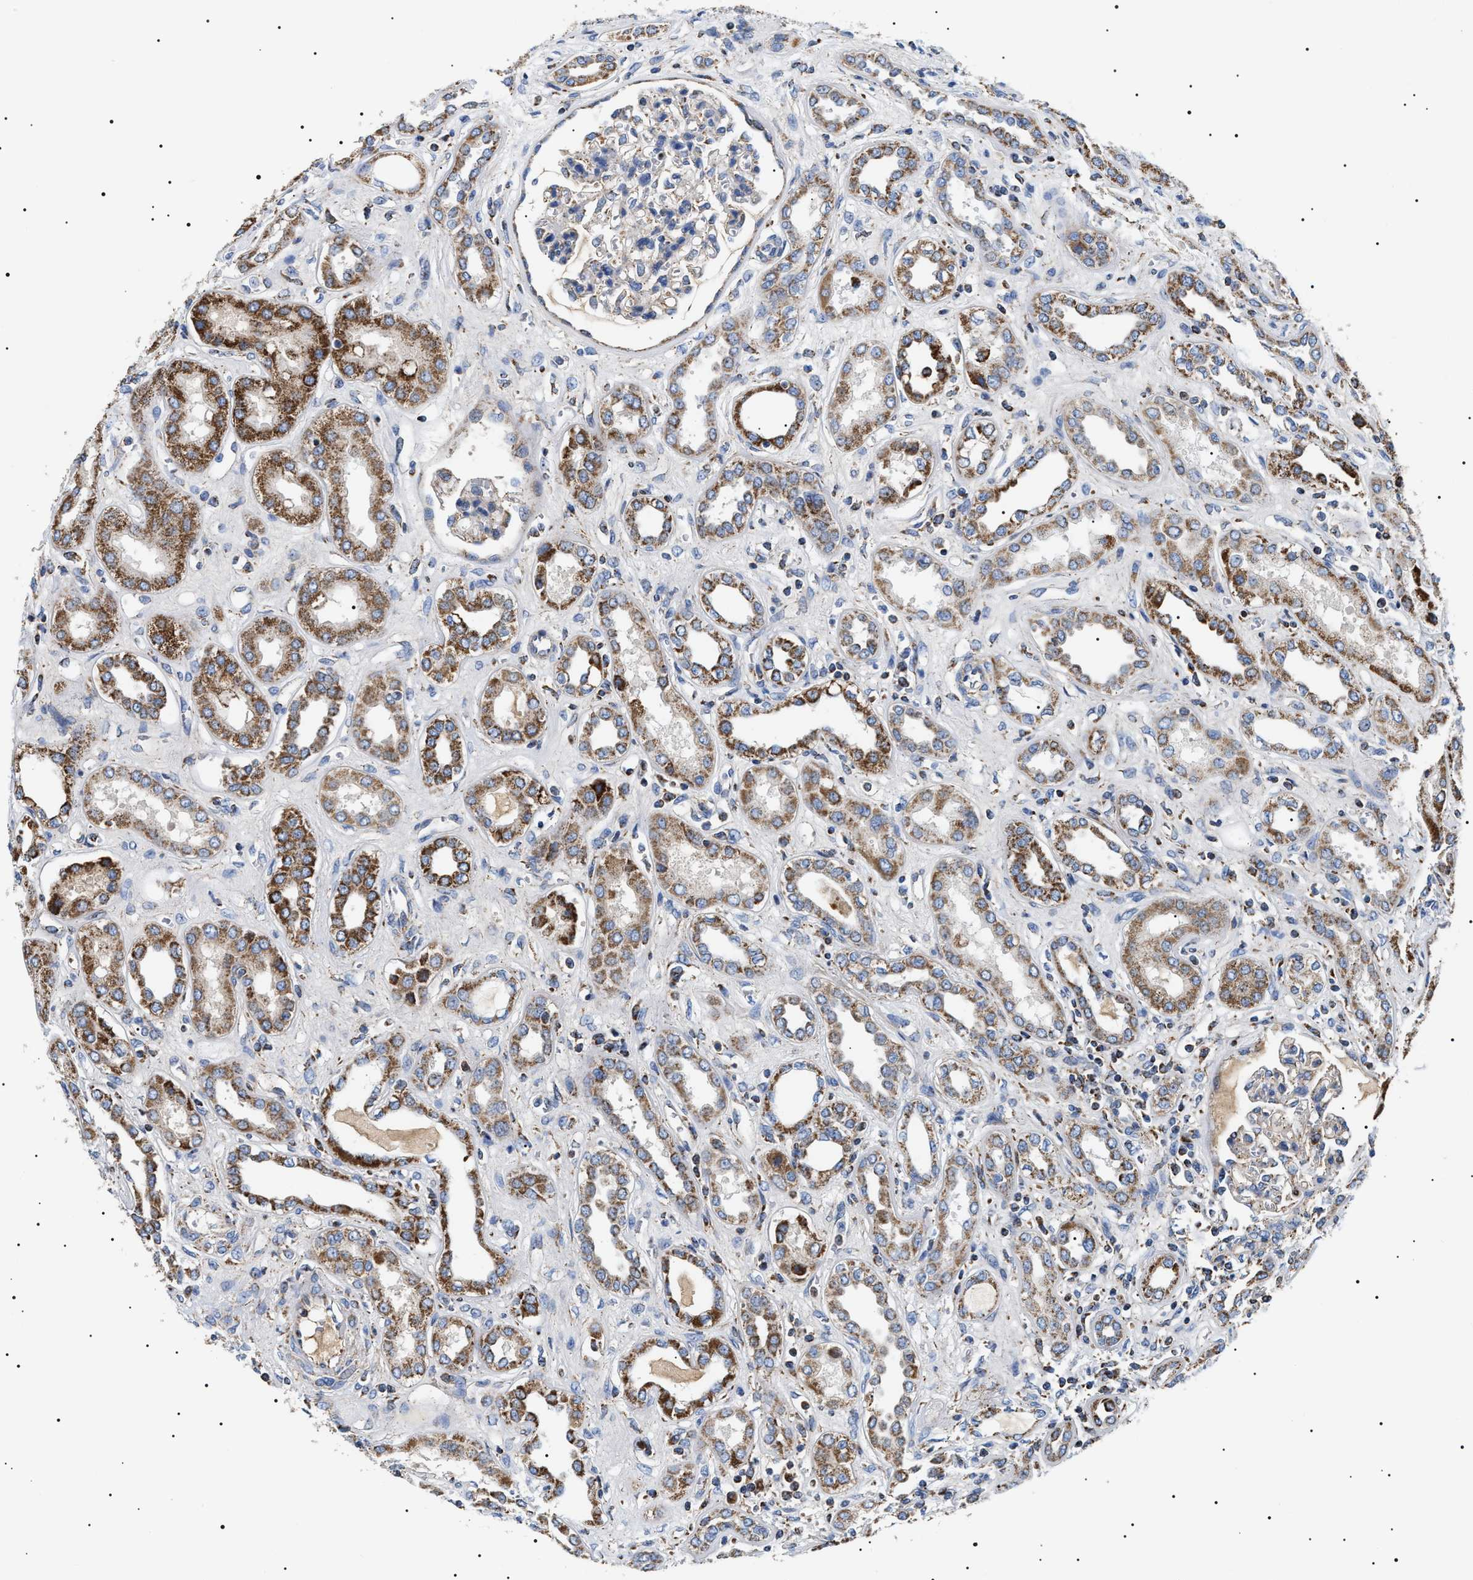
{"staining": {"intensity": "negative", "quantity": "none", "location": "none"}, "tissue": "kidney", "cell_type": "Cells in glomeruli", "image_type": "normal", "snomed": [{"axis": "morphology", "description": "Normal tissue, NOS"}, {"axis": "topography", "description": "Kidney"}], "caption": "DAB immunohistochemical staining of unremarkable human kidney displays no significant staining in cells in glomeruli. (Brightfield microscopy of DAB (3,3'-diaminobenzidine) immunohistochemistry at high magnification).", "gene": "OXSM", "patient": {"sex": "male", "age": 59}}